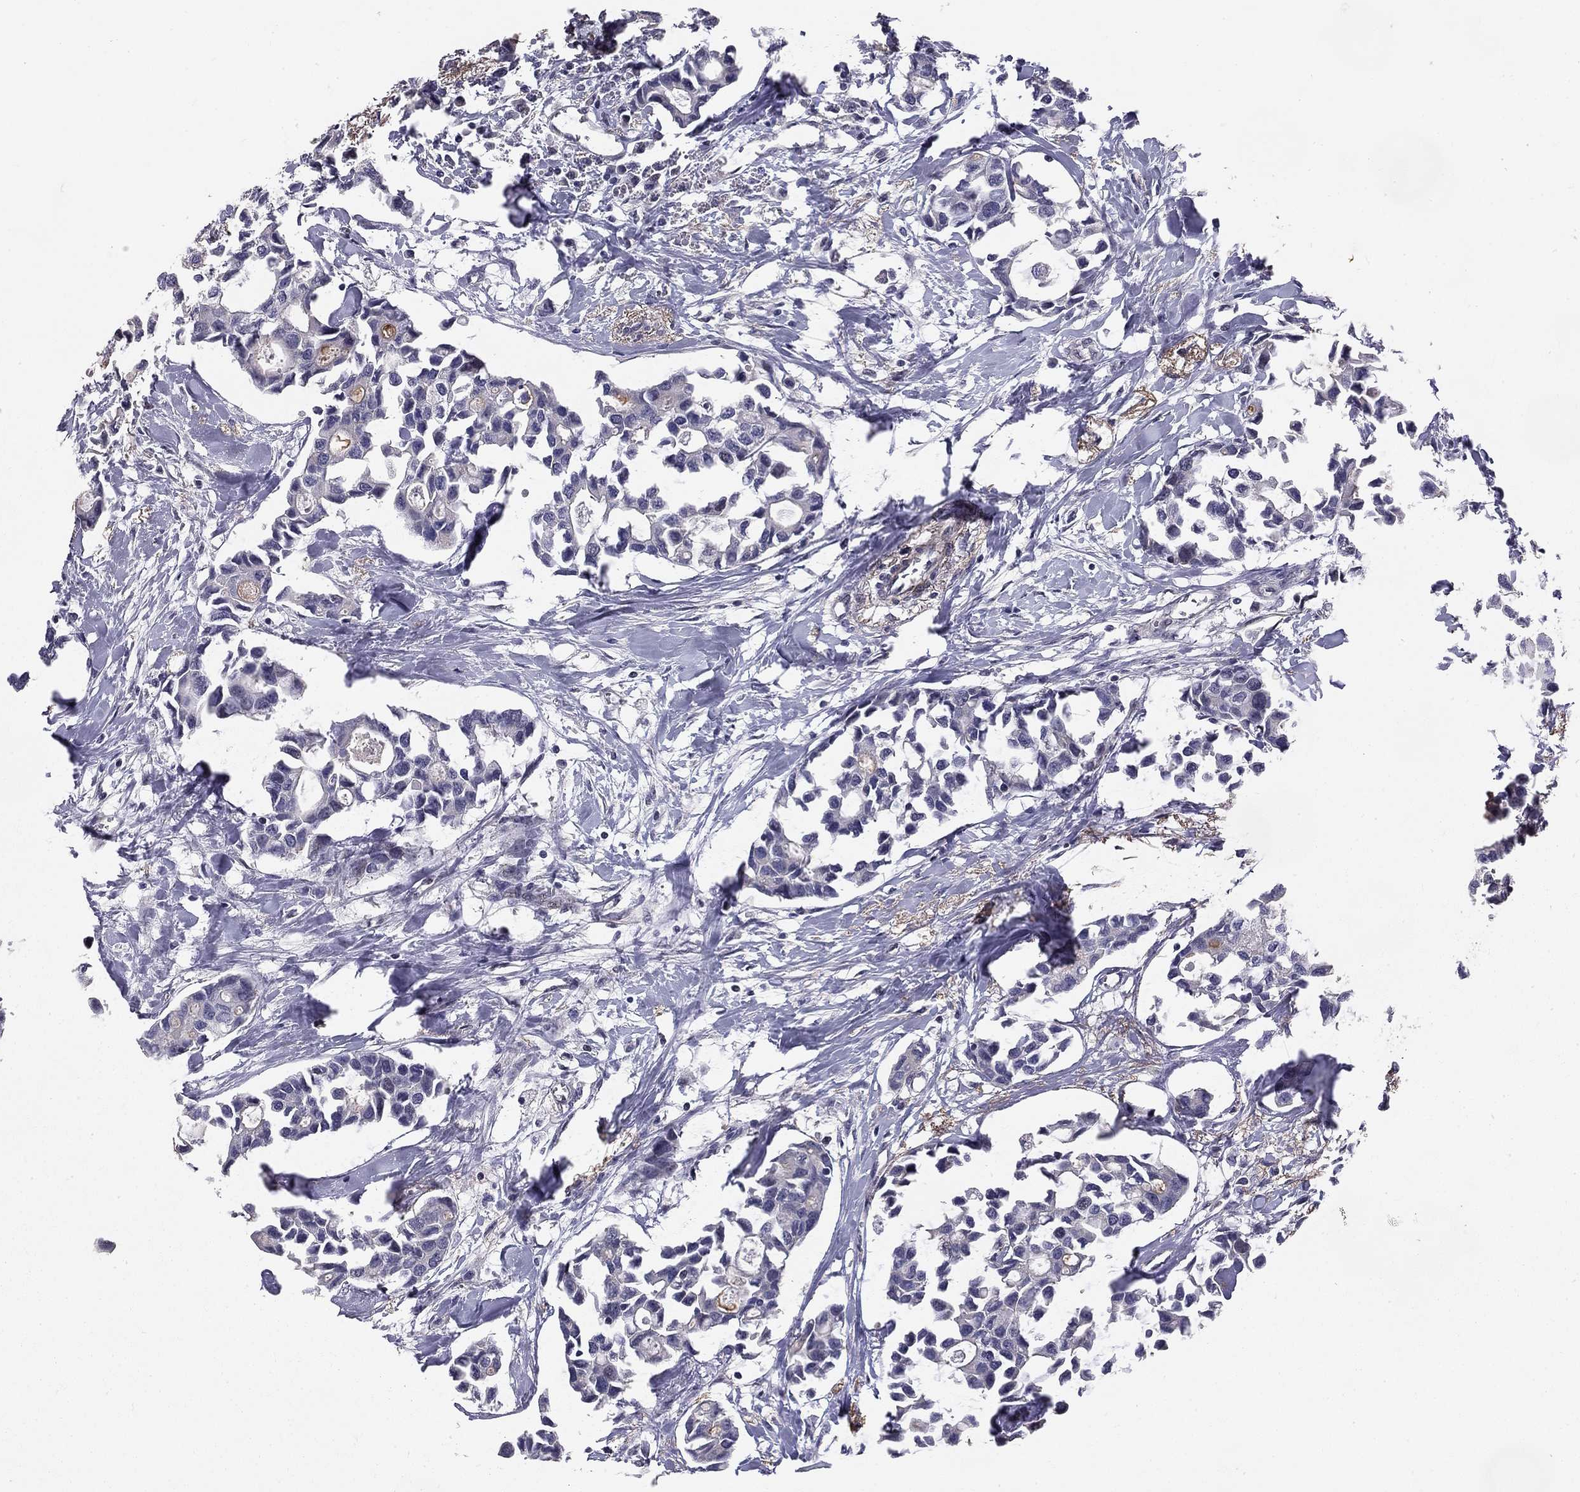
{"staining": {"intensity": "negative", "quantity": "none", "location": "none"}, "tissue": "breast cancer", "cell_type": "Tumor cells", "image_type": "cancer", "snomed": [{"axis": "morphology", "description": "Duct carcinoma"}, {"axis": "topography", "description": "Breast"}], "caption": "Tumor cells show no significant protein expression in breast infiltrating ductal carcinoma. (Brightfield microscopy of DAB (3,3'-diaminobenzidine) immunohistochemistry at high magnification).", "gene": "GJB4", "patient": {"sex": "female", "age": 83}}